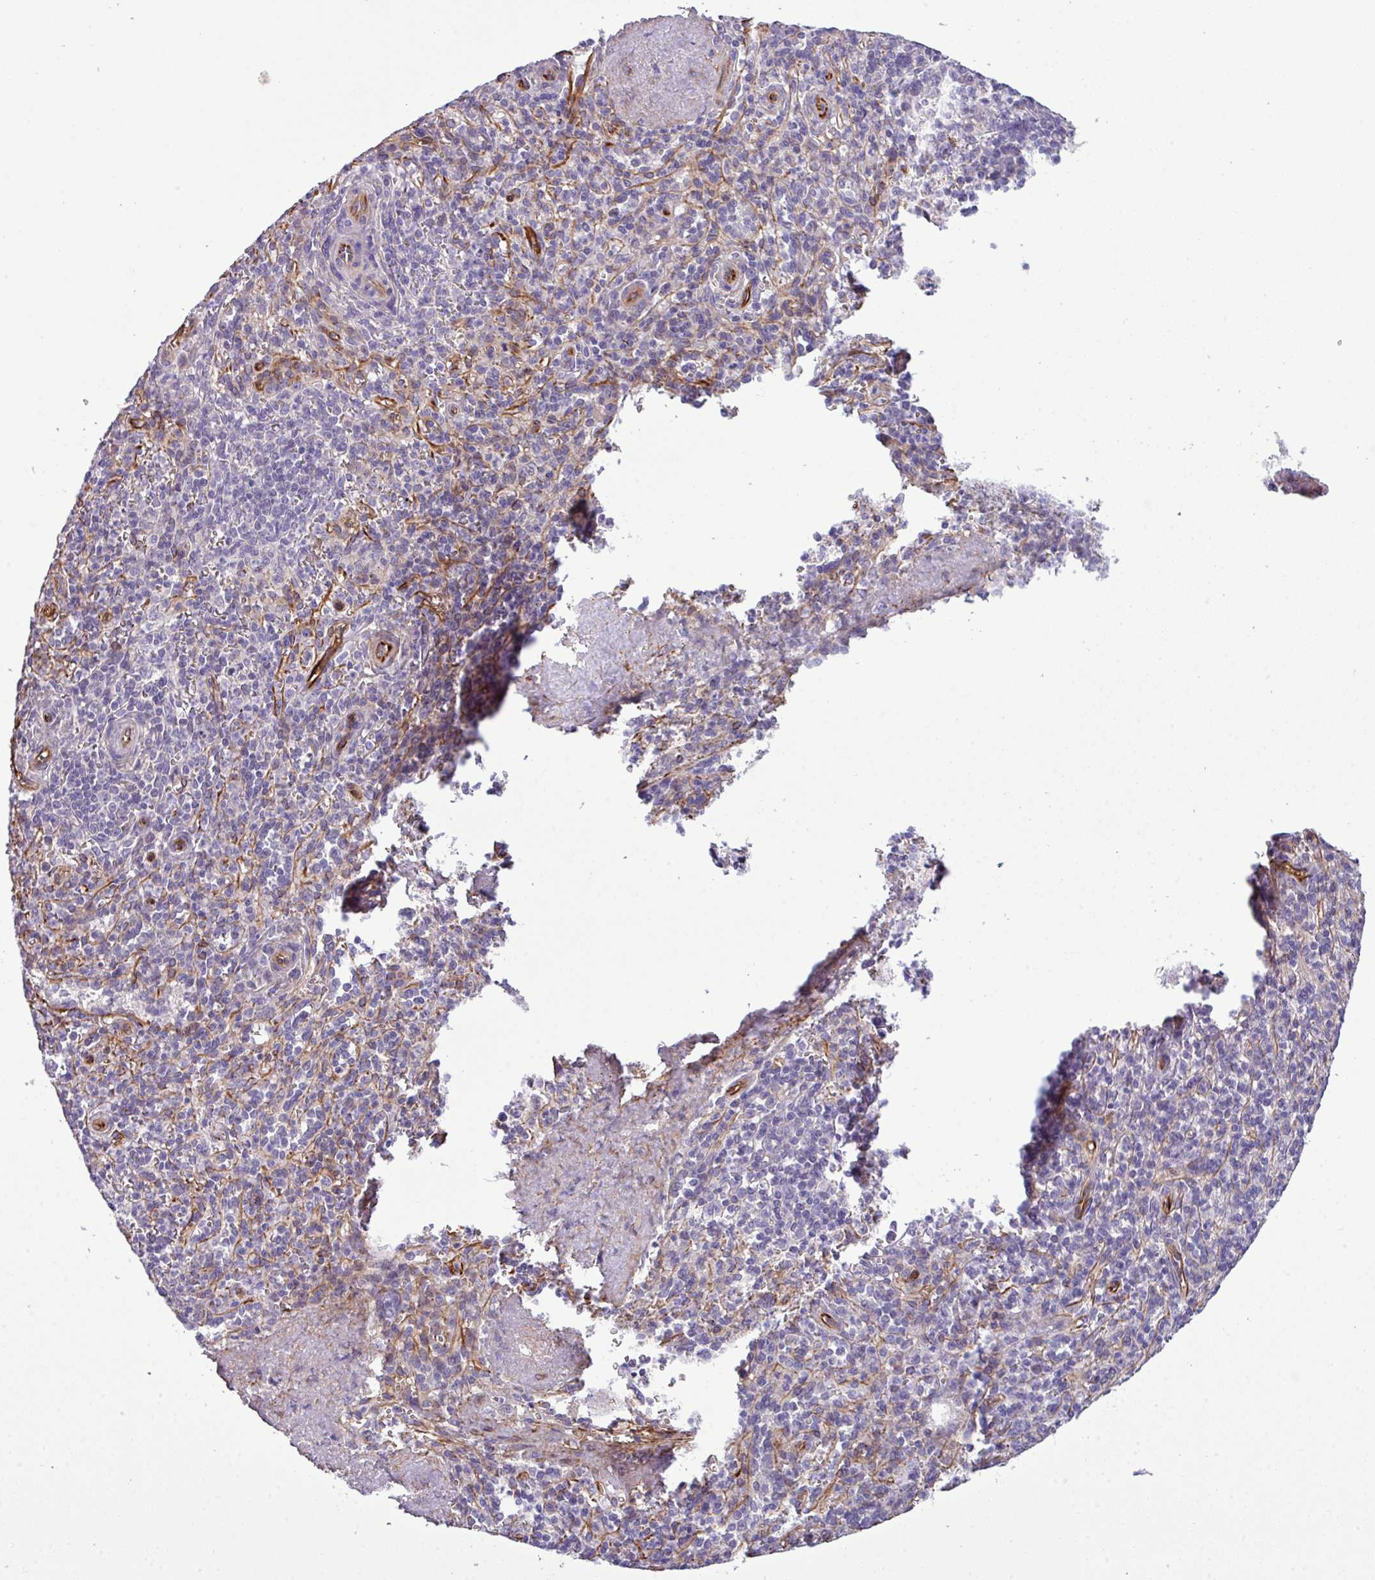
{"staining": {"intensity": "negative", "quantity": "none", "location": "none"}, "tissue": "spleen", "cell_type": "Cells in red pulp", "image_type": "normal", "snomed": [{"axis": "morphology", "description": "Normal tissue, NOS"}, {"axis": "topography", "description": "Spleen"}], "caption": "IHC histopathology image of normal spleen stained for a protein (brown), which shows no expression in cells in red pulp.", "gene": "PARD6A", "patient": {"sex": "female", "age": 70}}